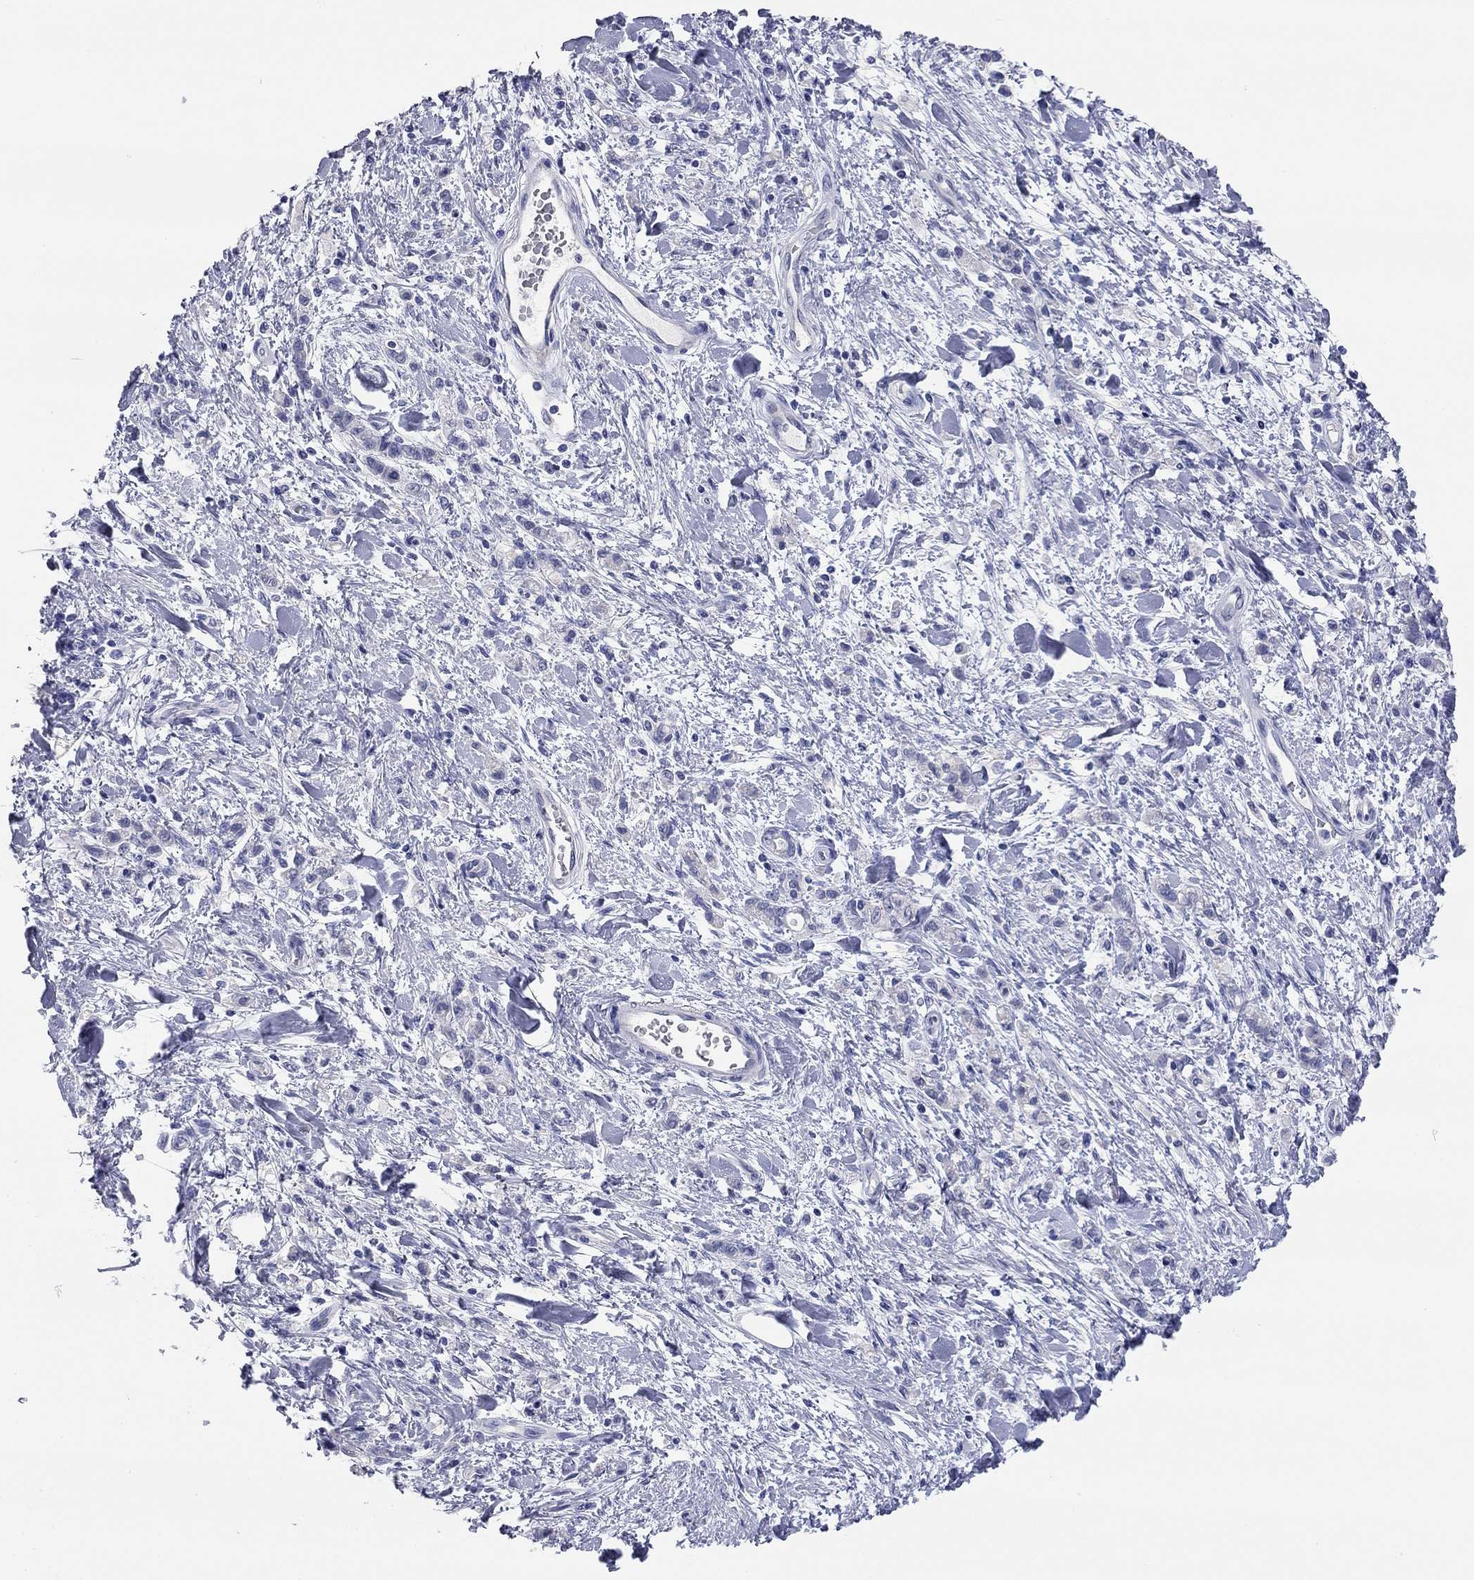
{"staining": {"intensity": "negative", "quantity": "none", "location": "none"}, "tissue": "stomach cancer", "cell_type": "Tumor cells", "image_type": "cancer", "snomed": [{"axis": "morphology", "description": "Adenocarcinoma, NOS"}, {"axis": "topography", "description": "Stomach"}], "caption": "A histopathology image of adenocarcinoma (stomach) stained for a protein exhibits no brown staining in tumor cells. The staining is performed using DAB (3,3'-diaminobenzidine) brown chromogen with nuclei counter-stained in using hematoxylin.", "gene": "TMEM221", "patient": {"sex": "male", "age": 77}}